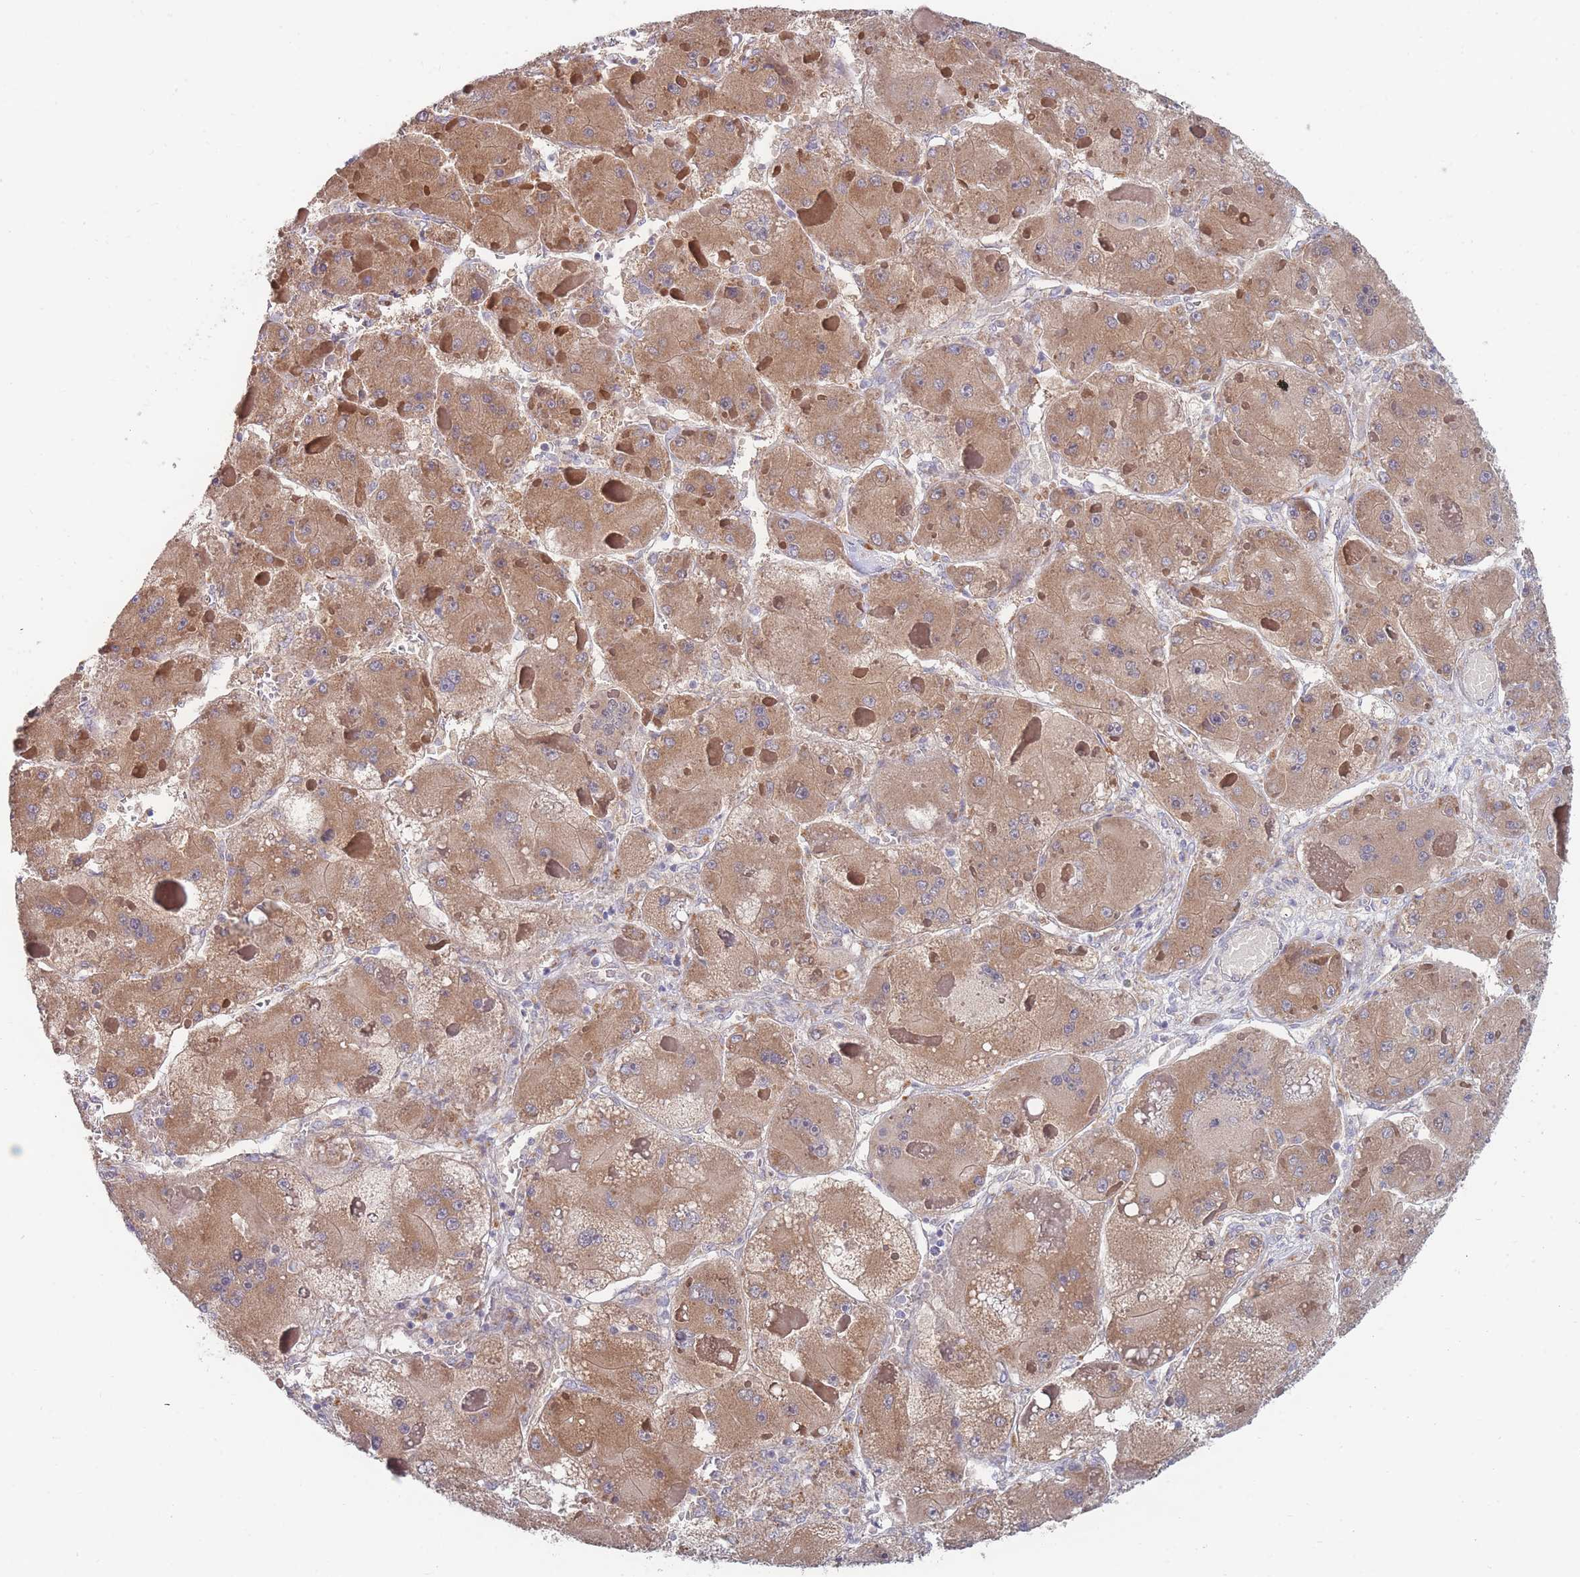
{"staining": {"intensity": "moderate", "quantity": ">75%", "location": "cytoplasmic/membranous"}, "tissue": "liver cancer", "cell_type": "Tumor cells", "image_type": "cancer", "snomed": [{"axis": "morphology", "description": "Carcinoma, Hepatocellular, NOS"}, {"axis": "topography", "description": "Liver"}], "caption": "Immunohistochemistry staining of liver cancer (hepatocellular carcinoma), which shows medium levels of moderate cytoplasmic/membranous staining in about >75% of tumor cells indicating moderate cytoplasmic/membranous protein expression. The staining was performed using DAB (3,3'-diaminobenzidine) (brown) for protein detection and nuclei were counterstained in hematoxylin (blue).", "gene": "NUB1", "patient": {"sex": "female", "age": 73}}